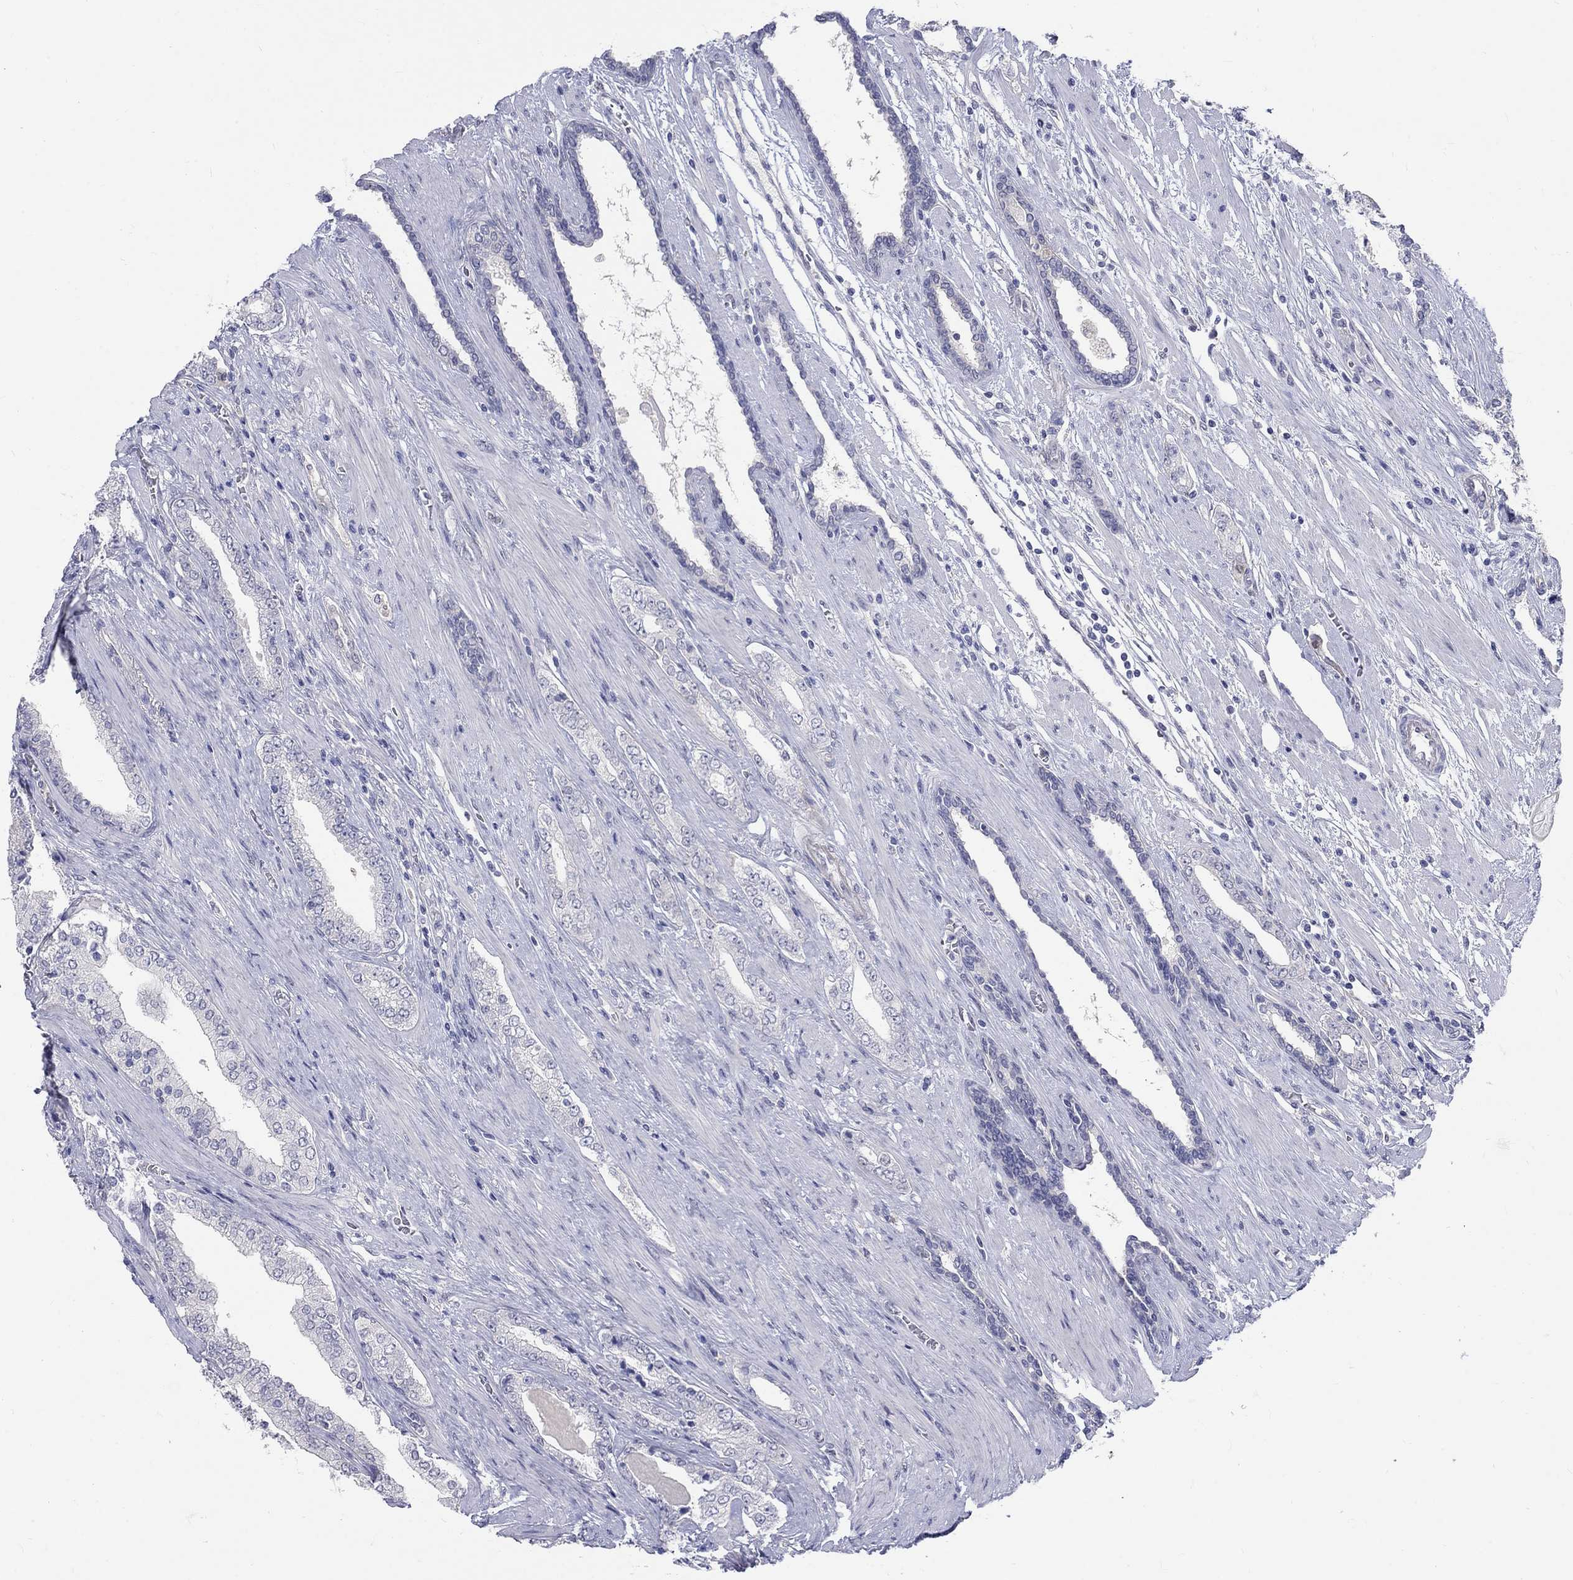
{"staining": {"intensity": "negative", "quantity": "none", "location": "none"}, "tissue": "prostate cancer", "cell_type": "Tumor cells", "image_type": "cancer", "snomed": [{"axis": "morphology", "description": "Adenocarcinoma, Low grade"}, {"axis": "topography", "description": "Prostate and seminal vesicle, NOS"}], "caption": "Image shows no significant protein positivity in tumor cells of prostate cancer. (DAB IHC with hematoxylin counter stain).", "gene": "EGFLAM", "patient": {"sex": "male", "age": 61}}